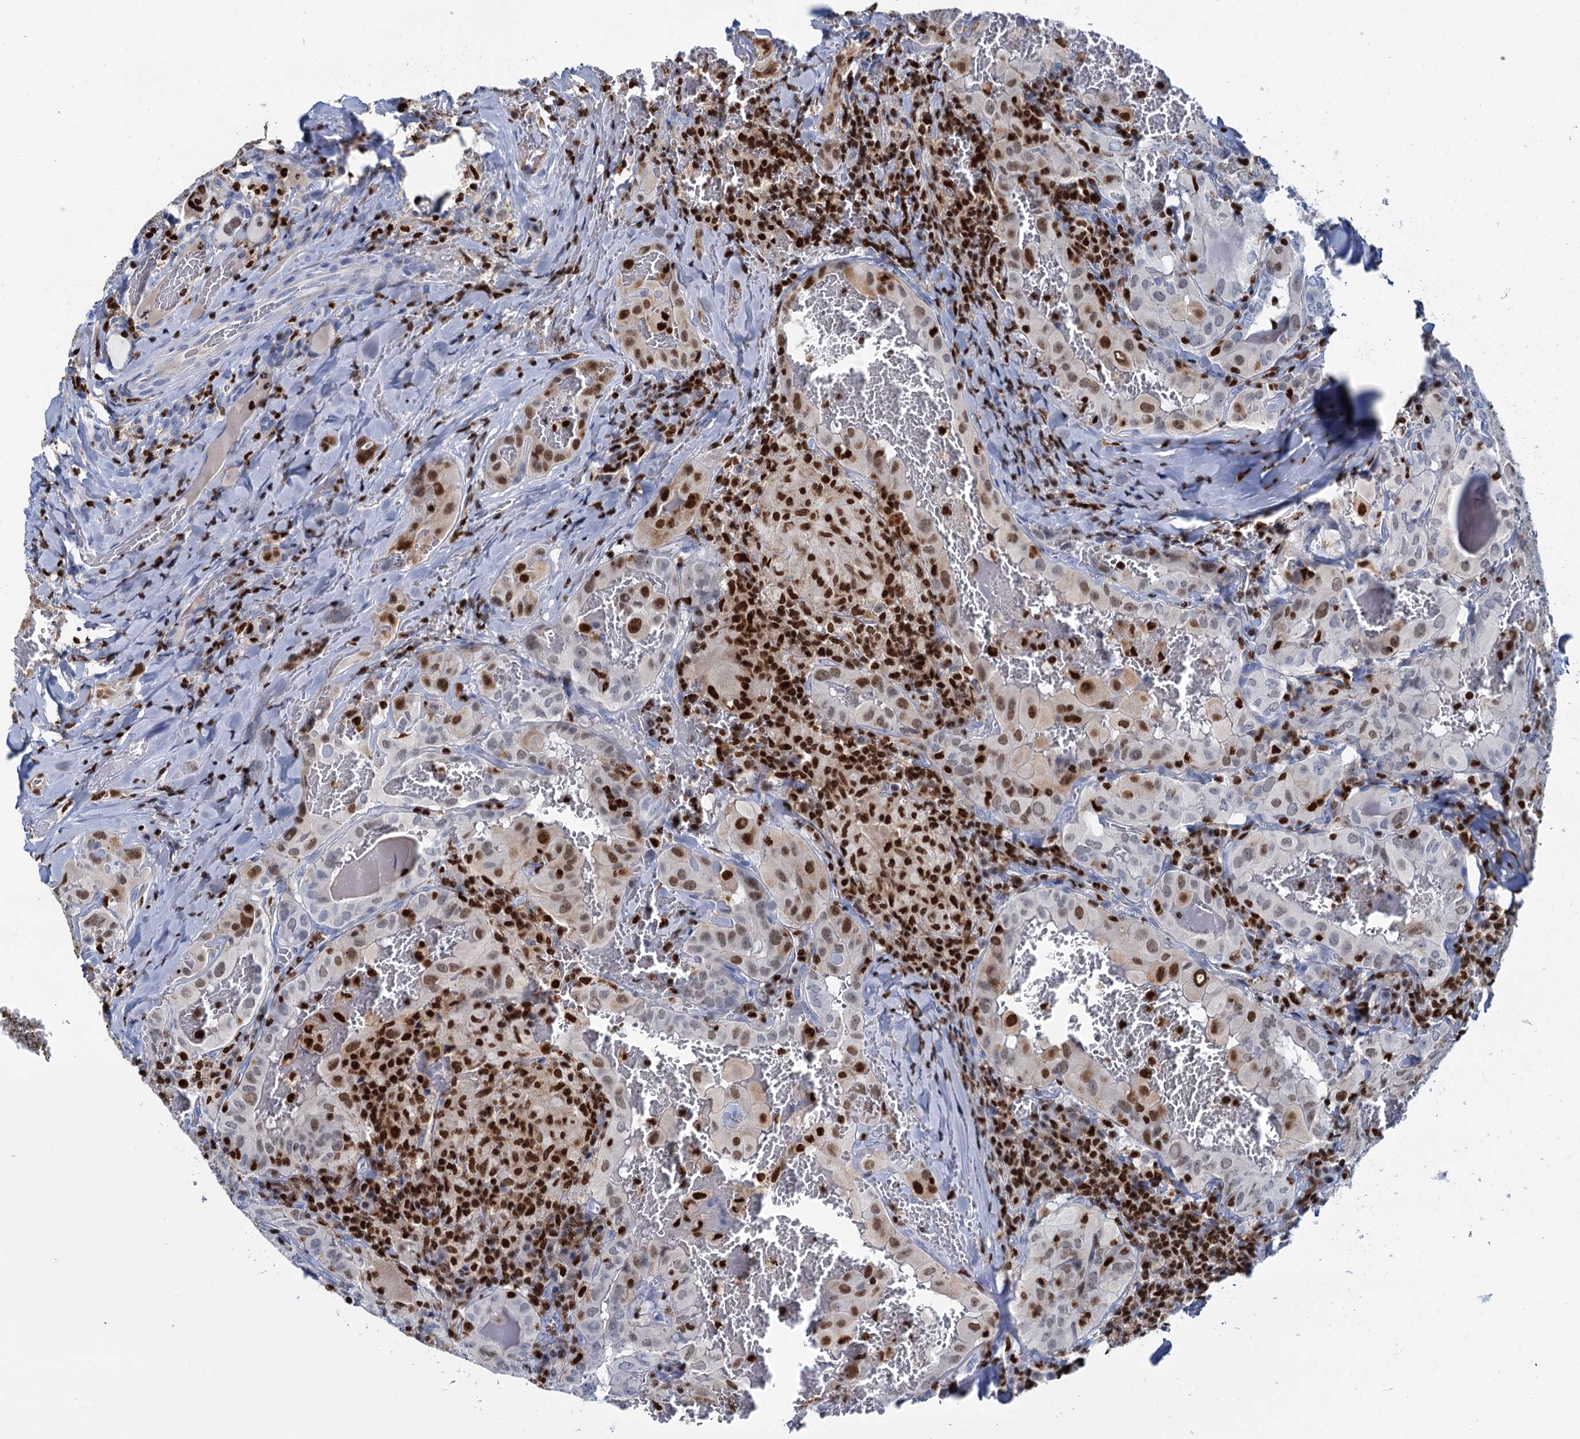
{"staining": {"intensity": "moderate", "quantity": "<25%", "location": "nuclear"}, "tissue": "thyroid cancer", "cell_type": "Tumor cells", "image_type": "cancer", "snomed": [{"axis": "morphology", "description": "Papillary adenocarcinoma, NOS"}, {"axis": "topography", "description": "Thyroid gland"}], "caption": "Moderate nuclear staining for a protein is present in about <25% of tumor cells of thyroid cancer using immunohistochemistry (IHC).", "gene": "CELF2", "patient": {"sex": "female", "age": 72}}